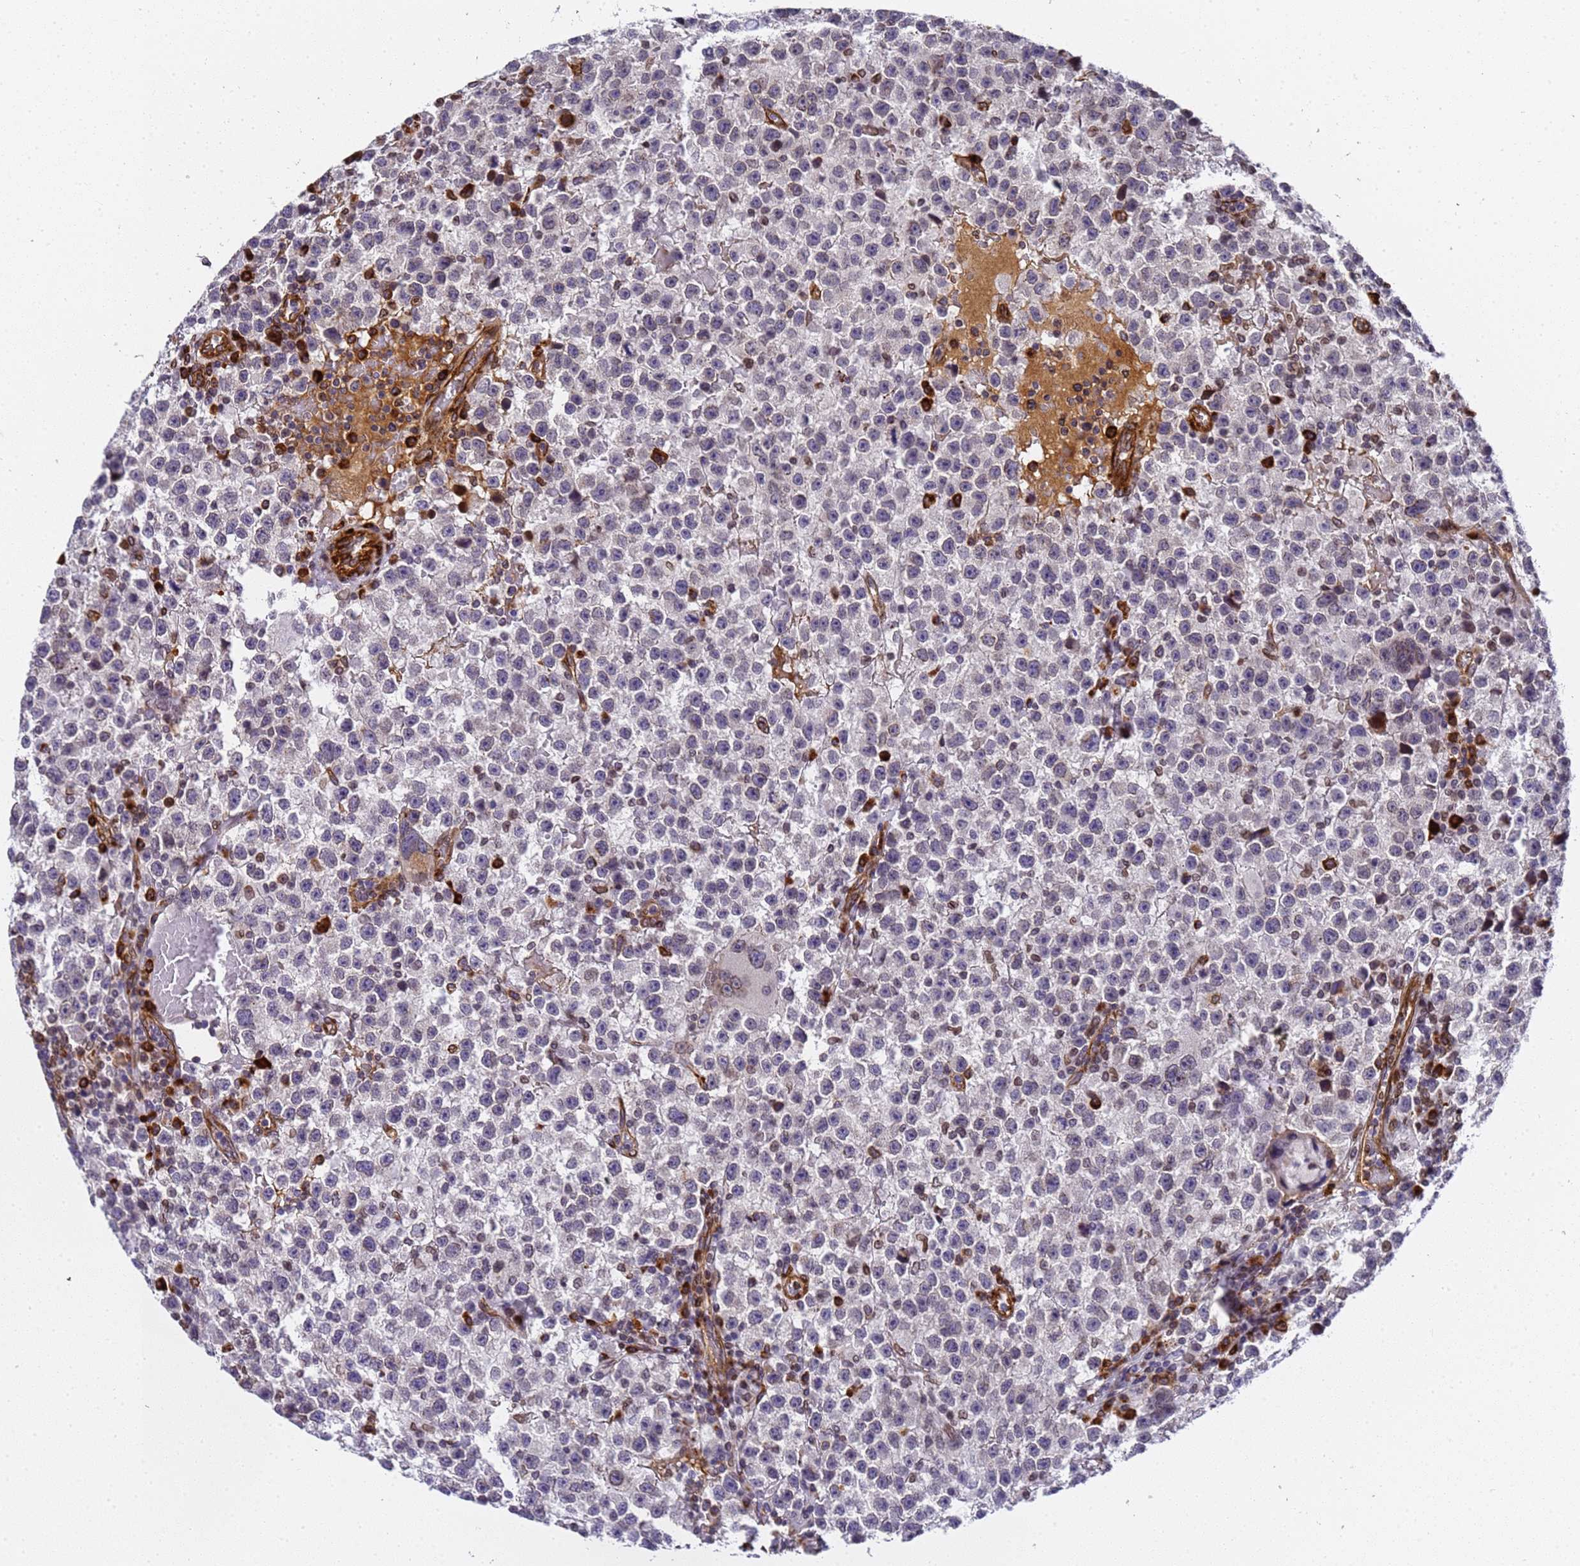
{"staining": {"intensity": "negative", "quantity": "none", "location": "none"}, "tissue": "testis cancer", "cell_type": "Tumor cells", "image_type": "cancer", "snomed": [{"axis": "morphology", "description": "Seminoma, NOS"}, {"axis": "topography", "description": "Testis"}], "caption": "Tumor cells are negative for protein expression in human testis seminoma.", "gene": "IGFBP7", "patient": {"sex": "male", "age": 22}}